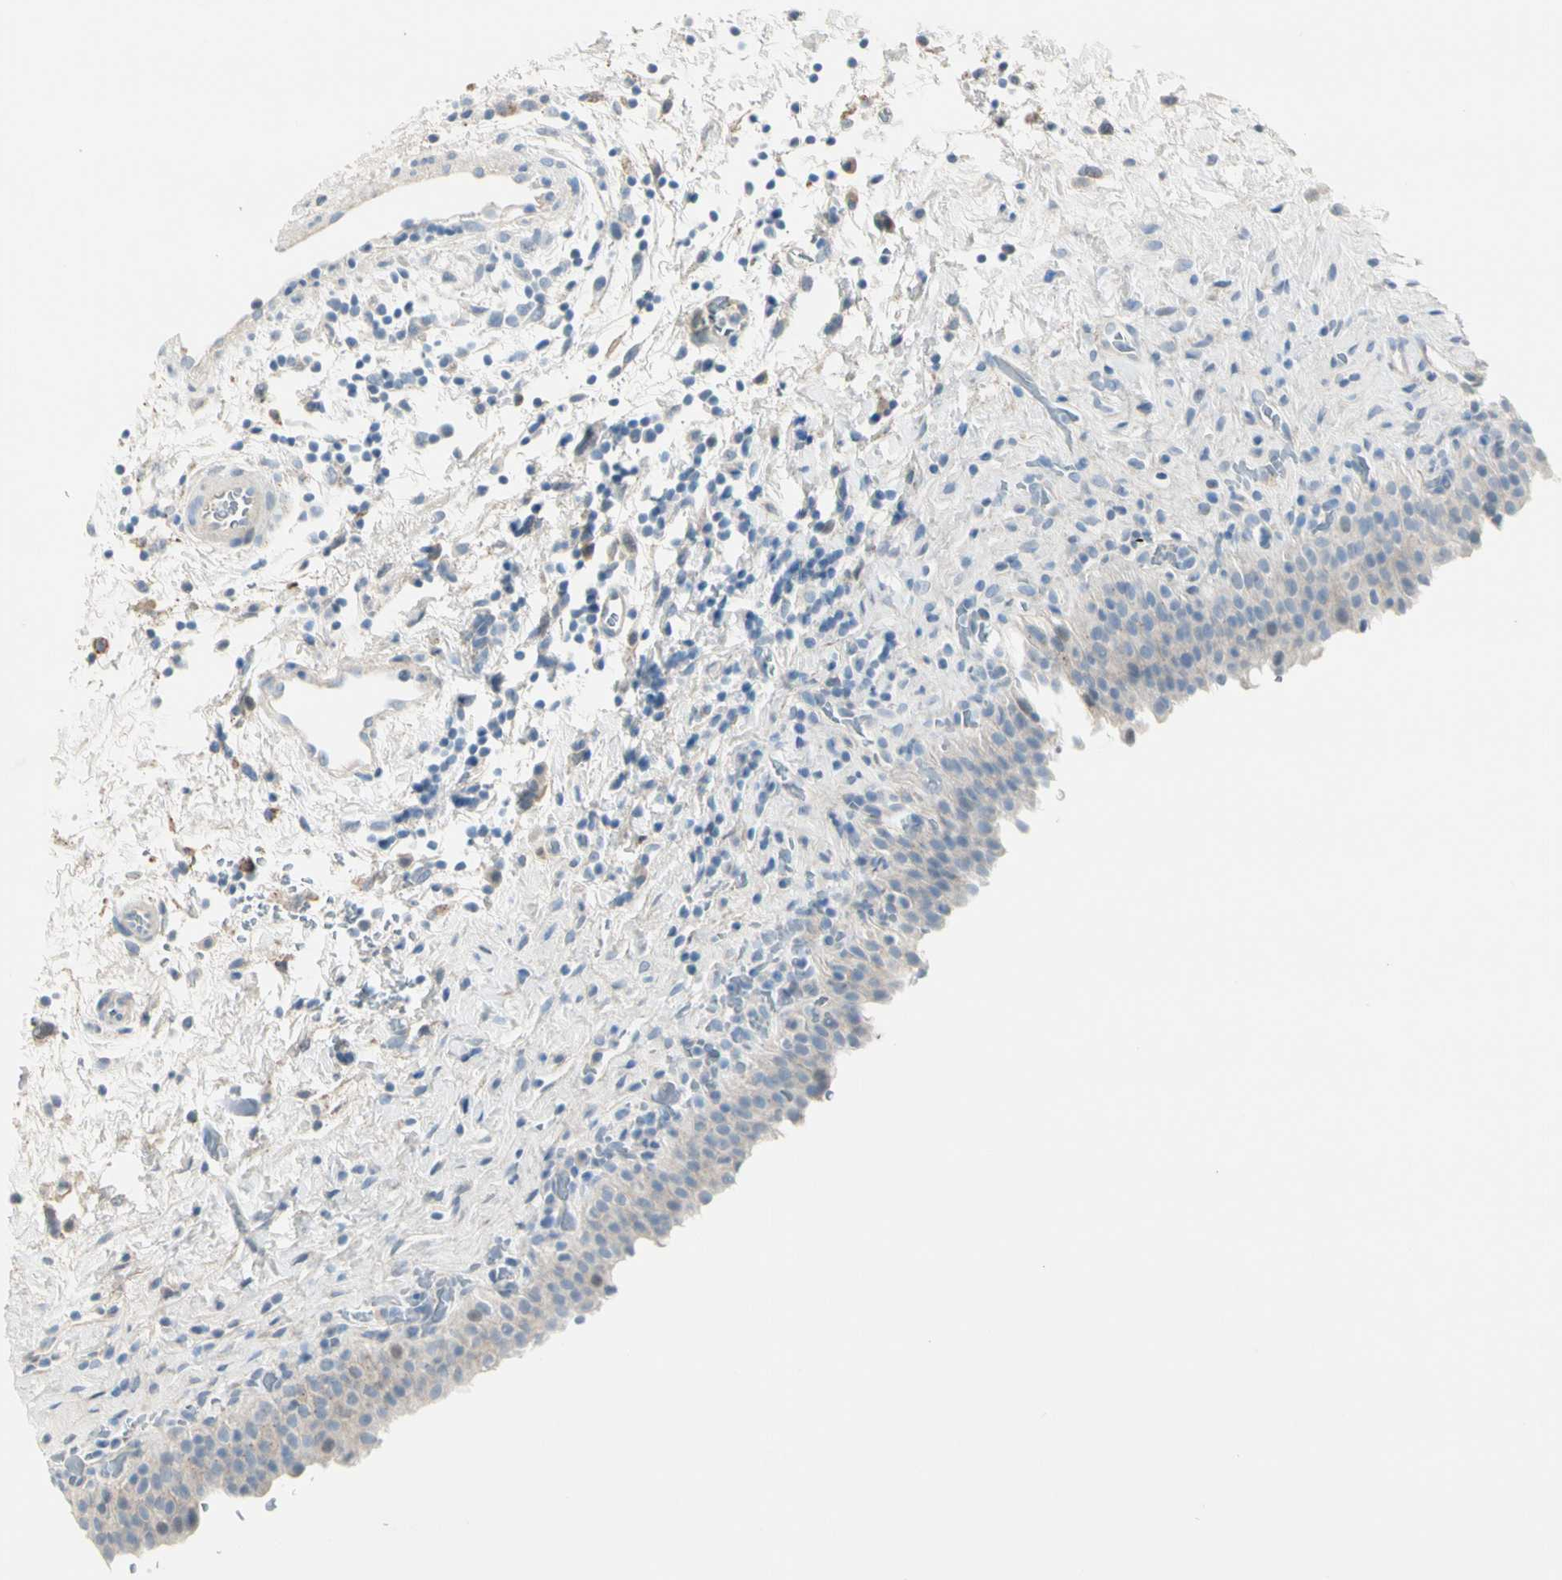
{"staining": {"intensity": "negative", "quantity": "none", "location": "none"}, "tissue": "urinary bladder", "cell_type": "Urothelial cells", "image_type": "normal", "snomed": [{"axis": "morphology", "description": "Normal tissue, NOS"}, {"axis": "topography", "description": "Urinary bladder"}], "caption": "High magnification brightfield microscopy of normal urinary bladder stained with DAB (3,3'-diaminobenzidine) (brown) and counterstained with hematoxylin (blue): urothelial cells show no significant staining. (DAB IHC, high magnification).", "gene": "SERPIND1", "patient": {"sex": "male", "age": 51}}